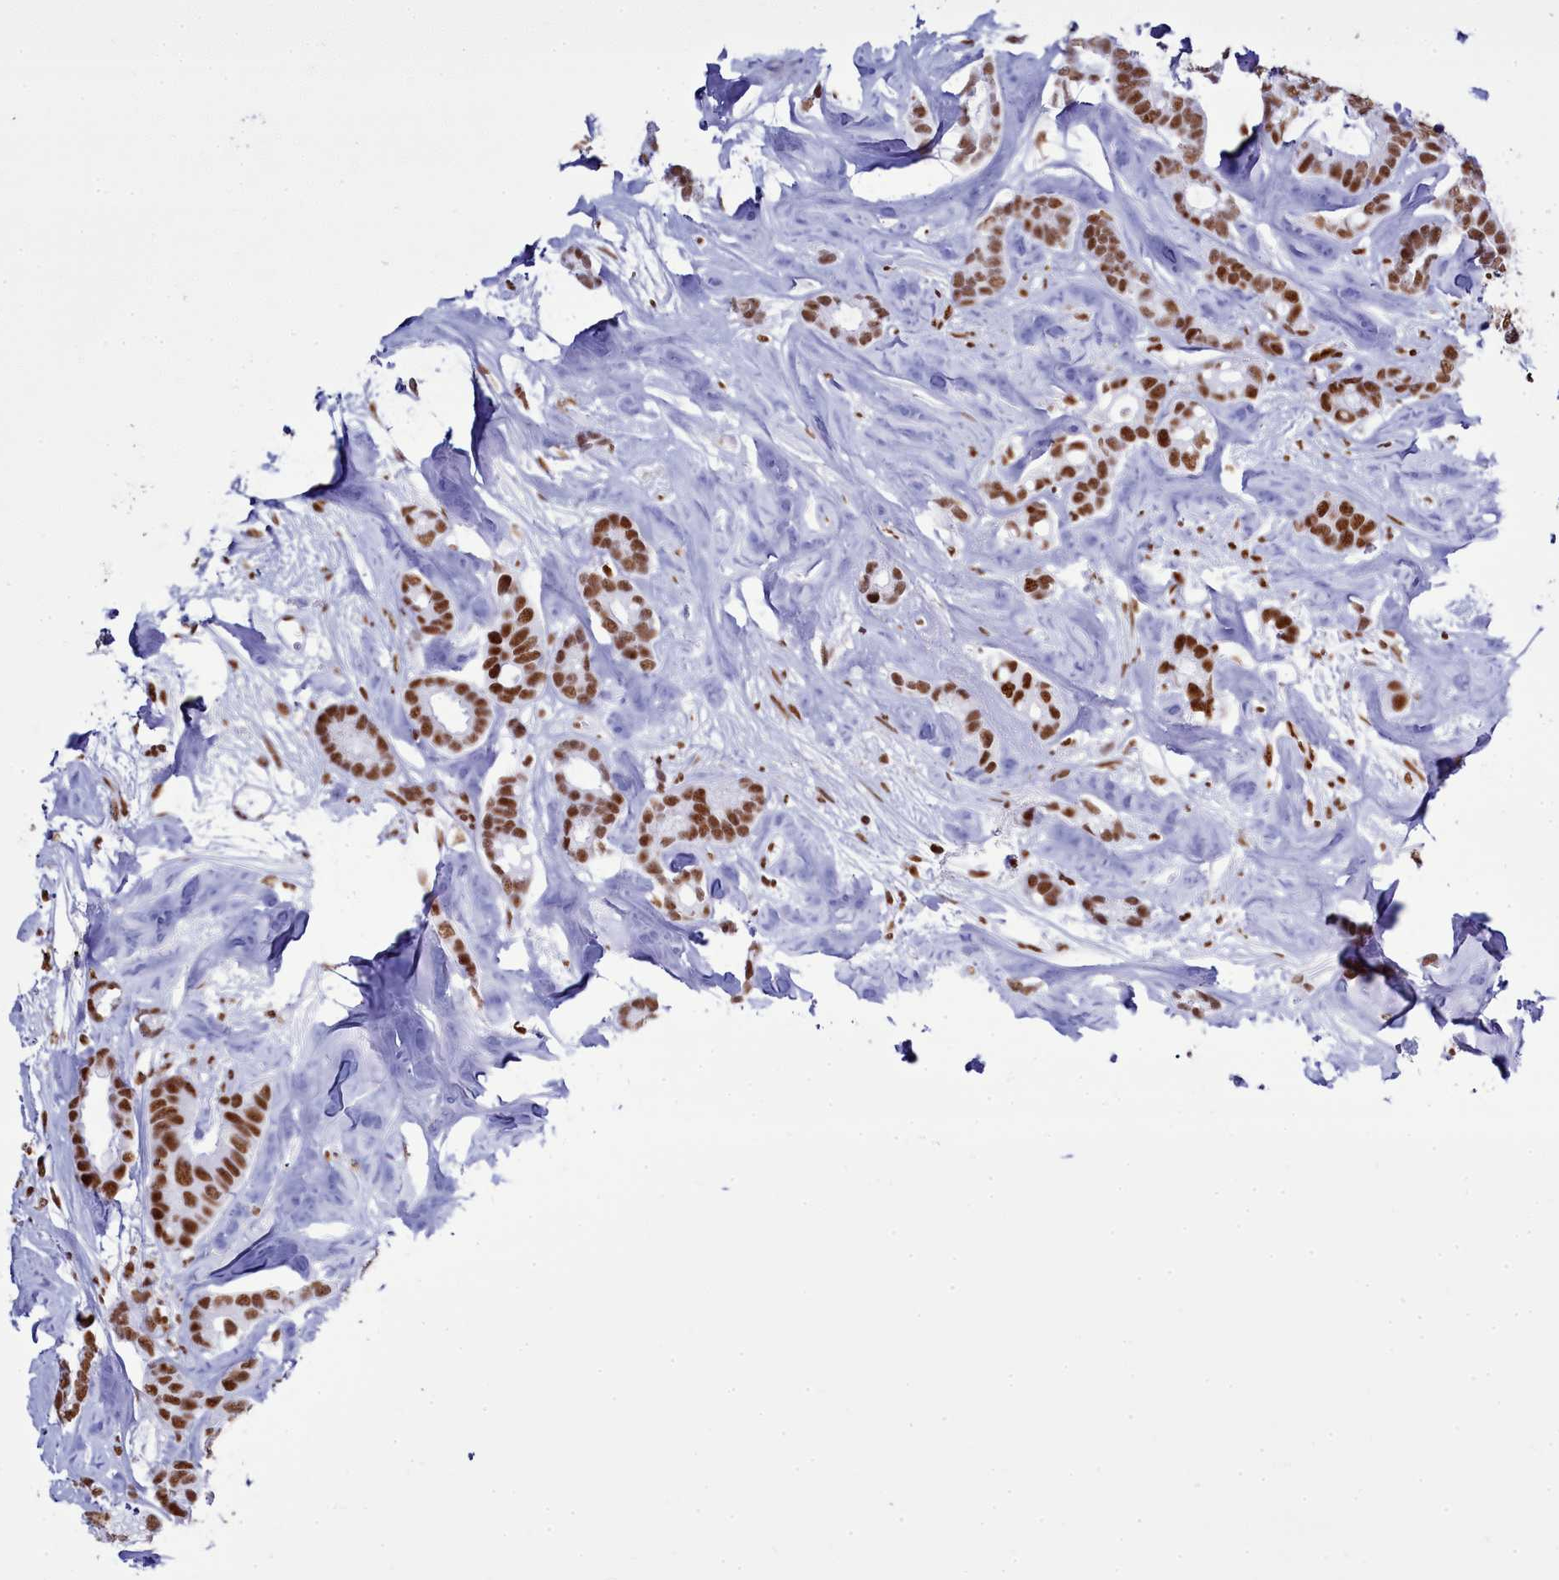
{"staining": {"intensity": "moderate", "quantity": ">75%", "location": "nuclear"}, "tissue": "breast cancer", "cell_type": "Tumor cells", "image_type": "cancer", "snomed": [{"axis": "morphology", "description": "Duct carcinoma"}, {"axis": "topography", "description": "Breast"}], "caption": "Immunohistochemical staining of human breast infiltrating ductal carcinoma shows medium levels of moderate nuclear protein positivity in approximately >75% of tumor cells.", "gene": "RALY", "patient": {"sex": "female", "age": 87}}